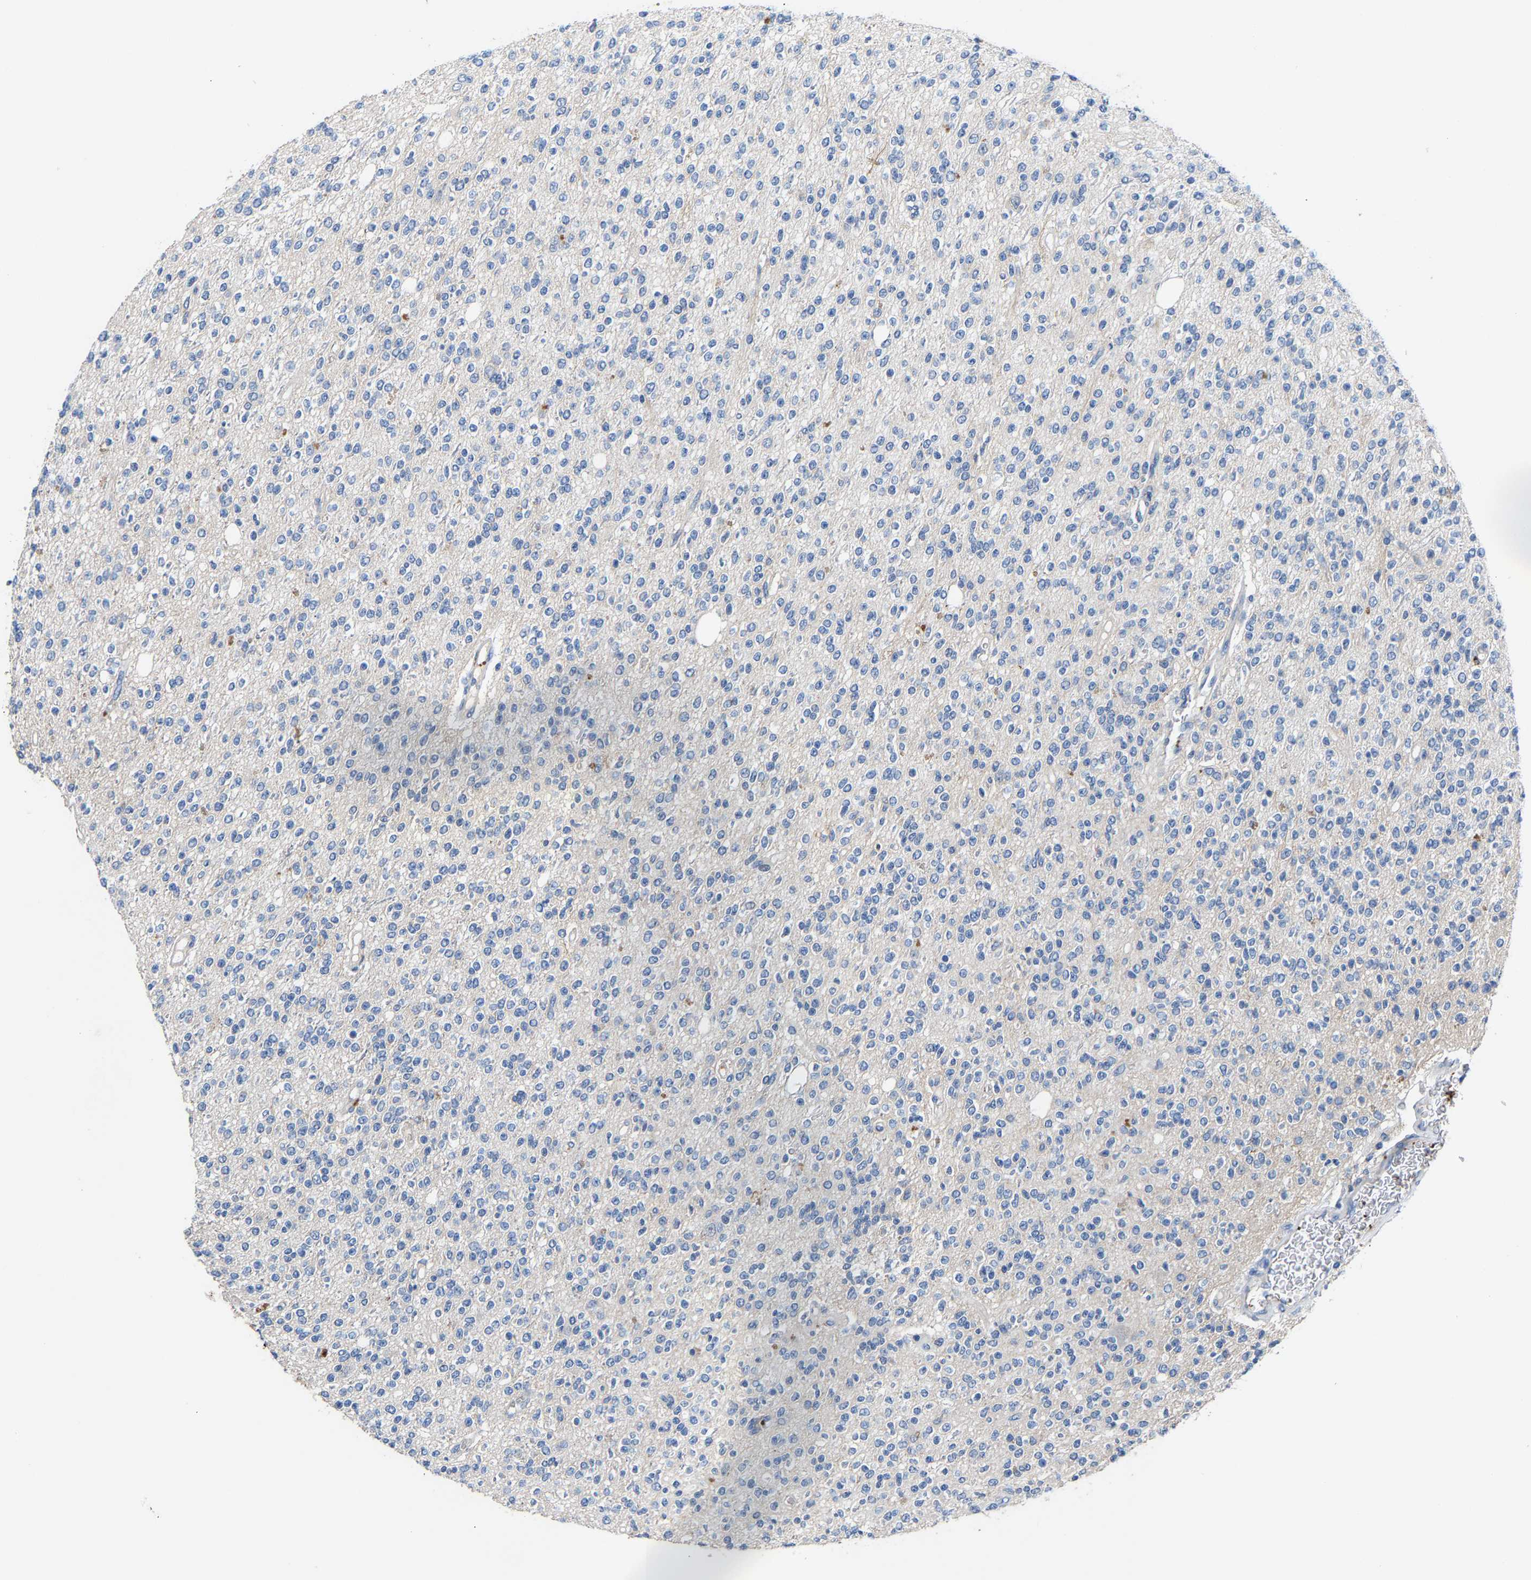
{"staining": {"intensity": "negative", "quantity": "none", "location": "none"}, "tissue": "glioma", "cell_type": "Tumor cells", "image_type": "cancer", "snomed": [{"axis": "morphology", "description": "Glioma, malignant, High grade"}, {"axis": "topography", "description": "Brain"}], "caption": "IHC of human high-grade glioma (malignant) exhibits no staining in tumor cells.", "gene": "CCDC171", "patient": {"sex": "male", "age": 34}}